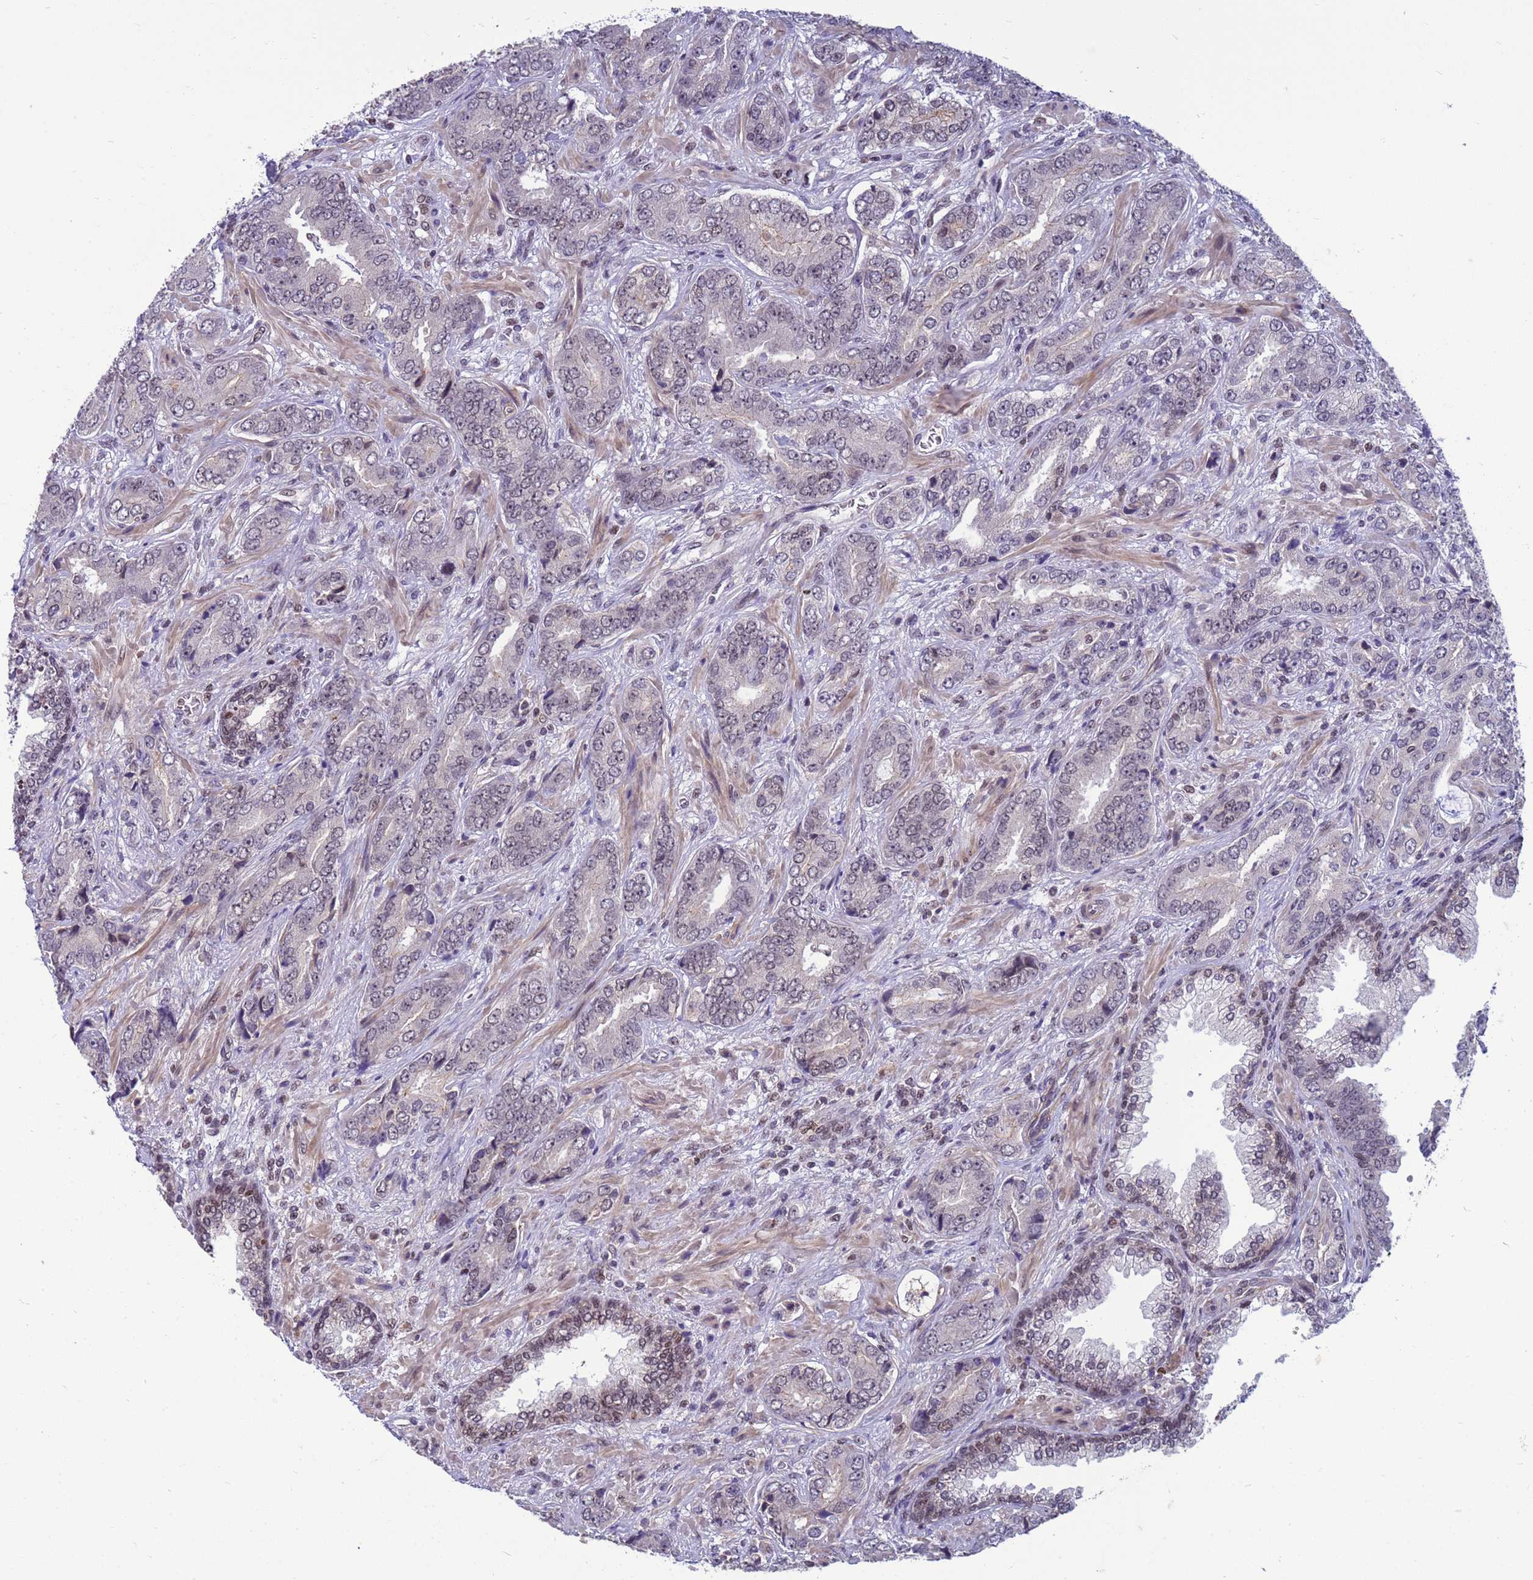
{"staining": {"intensity": "negative", "quantity": "none", "location": "none"}, "tissue": "prostate cancer", "cell_type": "Tumor cells", "image_type": "cancer", "snomed": [{"axis": "morphology", "description": "Adenocarcinoma, High grade"}, {"axis": "topography", "description": "Prostate"}], "caption": "Immunohistochemistry histopathology image of neoplastic tissue: prostate high-grade adenocarcinoma stained with DAB (3,3'-diaminobenzidine) reveals no significant protein staining in tumor cells.", "gene": "NSL1", "patient": {"sex": "male", "age": 71}}